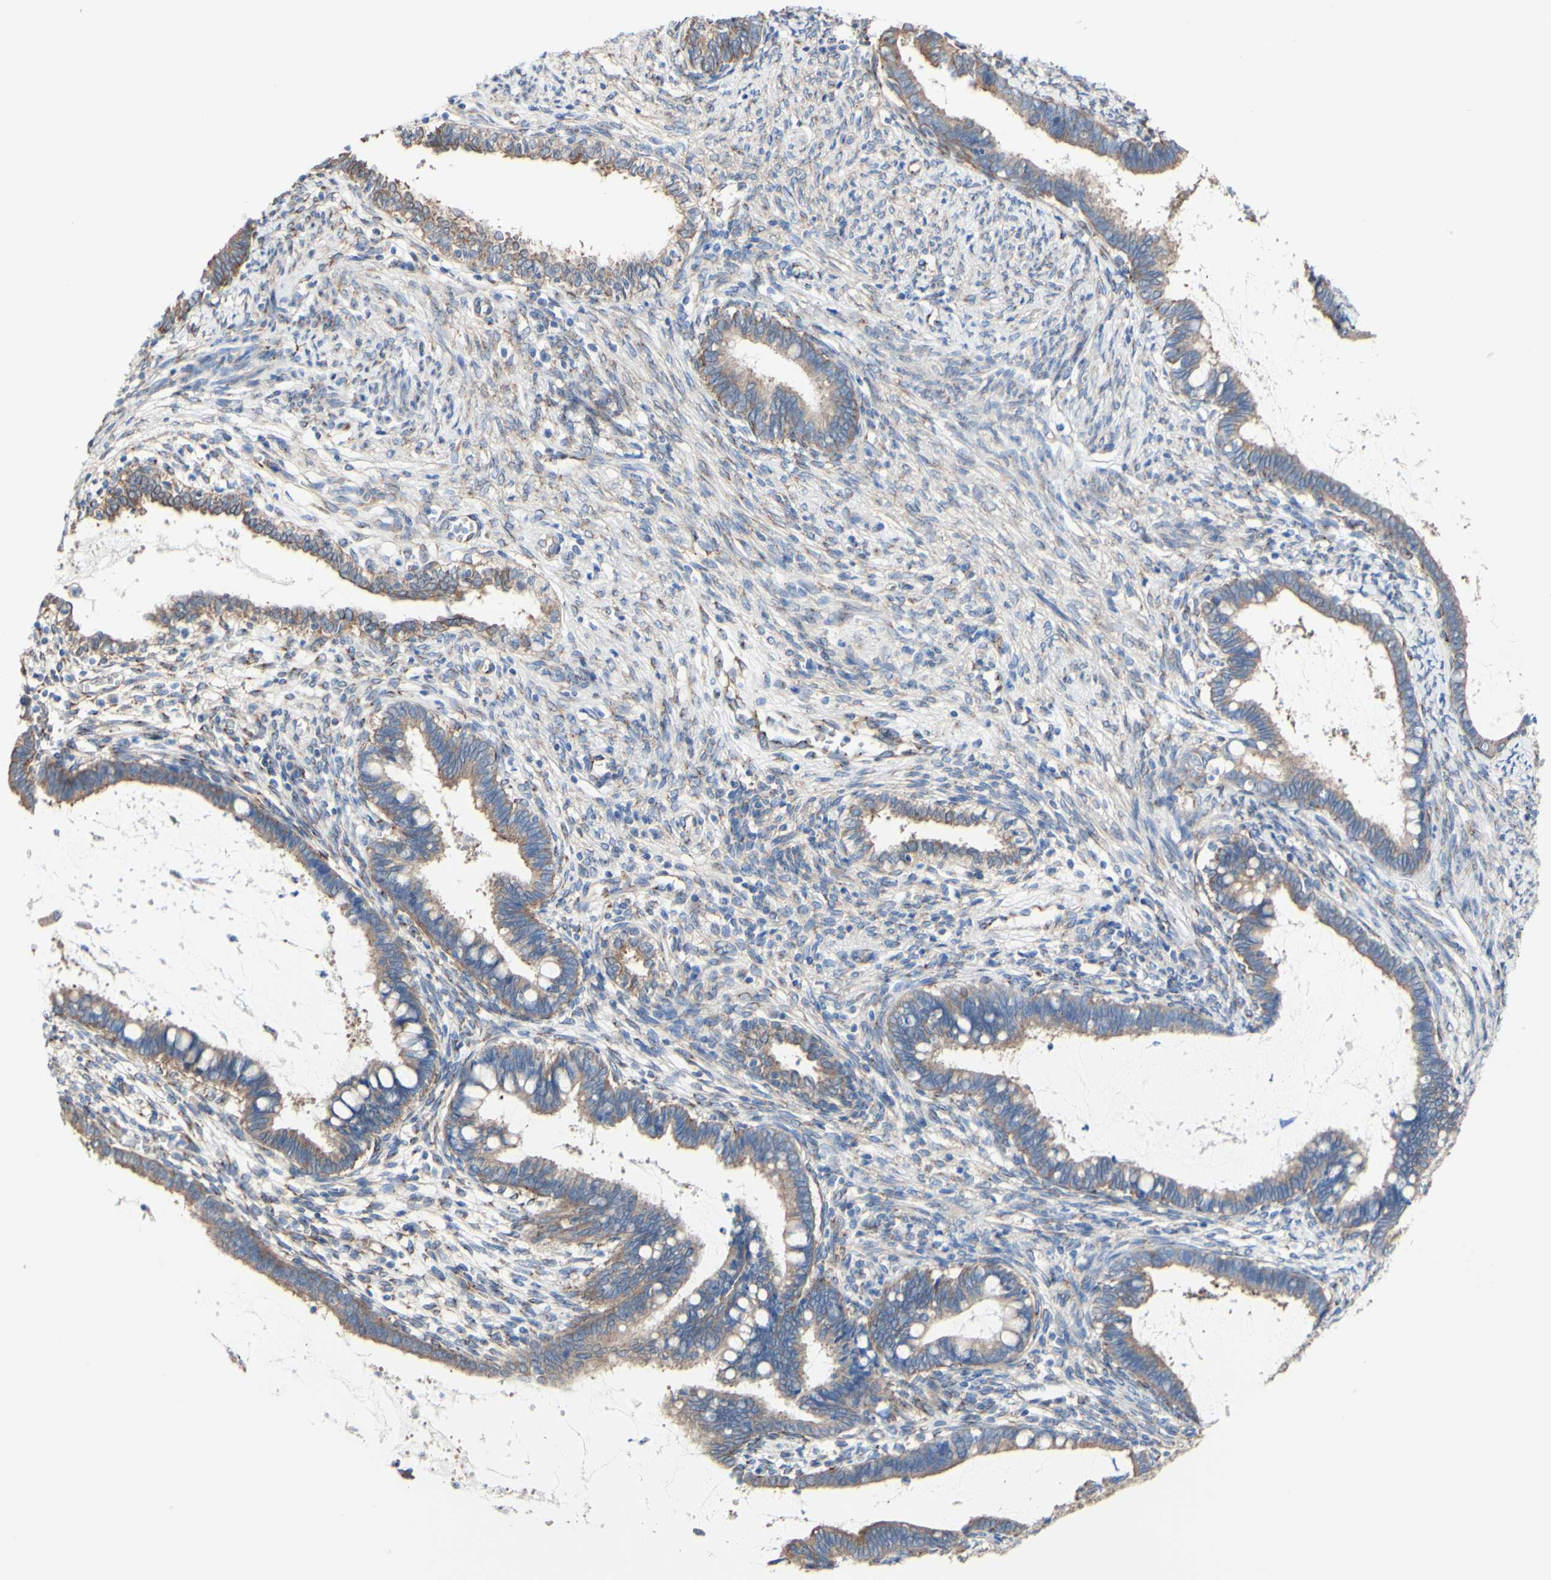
{"staining": {"intensity": "moderate", "quantity": ">75%", "location": "cytoplasmic/membranous"}, "tissue": "cervical cancer", "cell_type": "Tumor cells", "image_type": "cancer", "snomed": [{"axis": "morphology", "description": "Adenocarcinoma, NOS"}, {"axis": "topography", "description": "Cervix"}], "caption": "Adenocarcinoma (cervical) stained with DAB immunohistochemistry (IHC) displays medium levels of moderate cytoplasmic/membranous expression in approximately >75% of tumor cells. (Brightfield microscopy of DAB IHC at high magnification).", "gene": "LRIG3", "patient": {"sex": "female", "age": 44}}